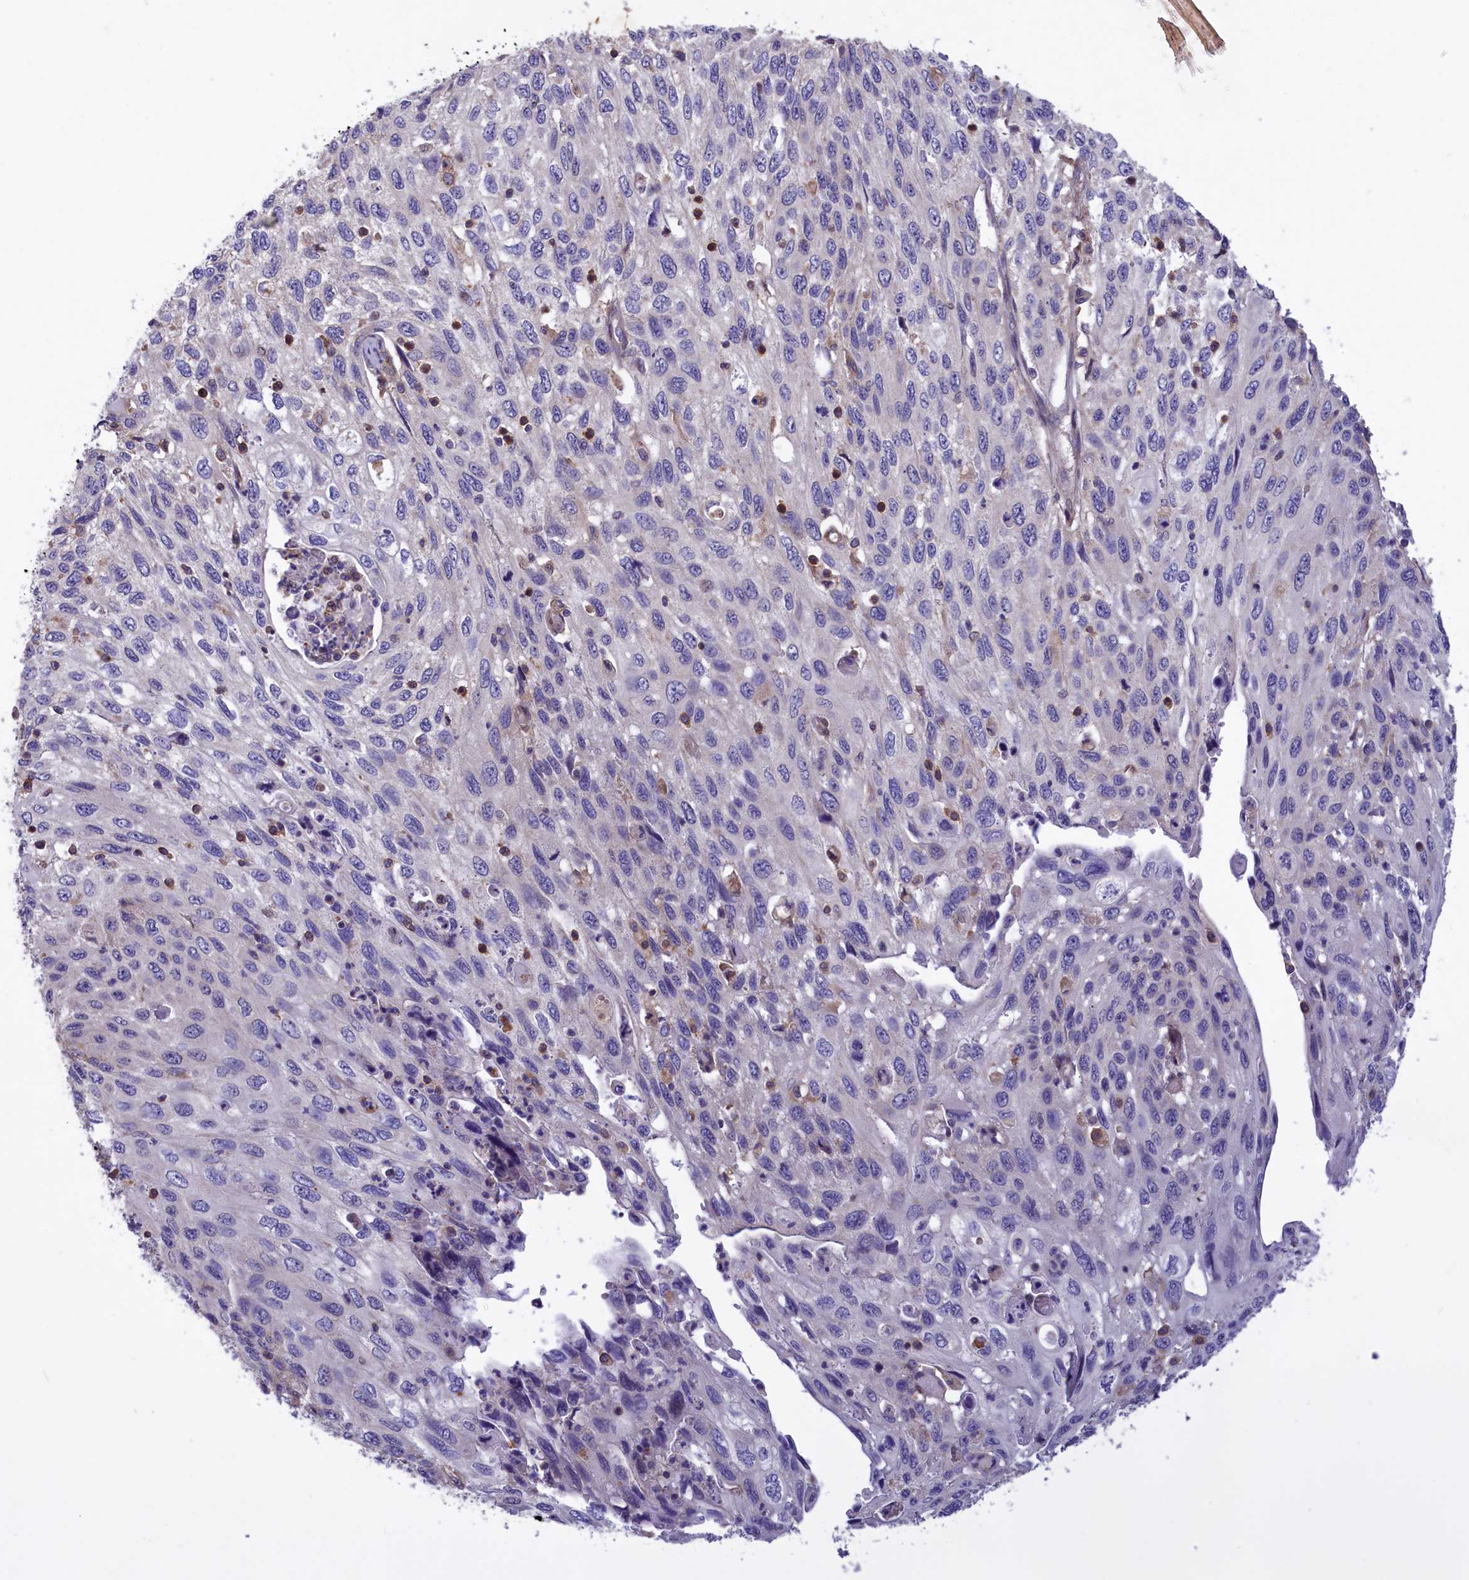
{"staining": {"intensity": "negative", "quantity": "none", "location": "none"}, "tissue": "cervical cancer", "cell_type": "Tumor cells", "image_type": "cancer", "snomed": [{"axis": "morphology", "description": "Squamous cell carcinoma, NOS"}, {"axis": "topography", "description": "Cervix"}], "caption": "Image shows no significant protein positivity in tumor cells of cervical squamous cell carcinoma.", "gene": "AMDHD2", "patient": {"sex": "female", "age": 70}}